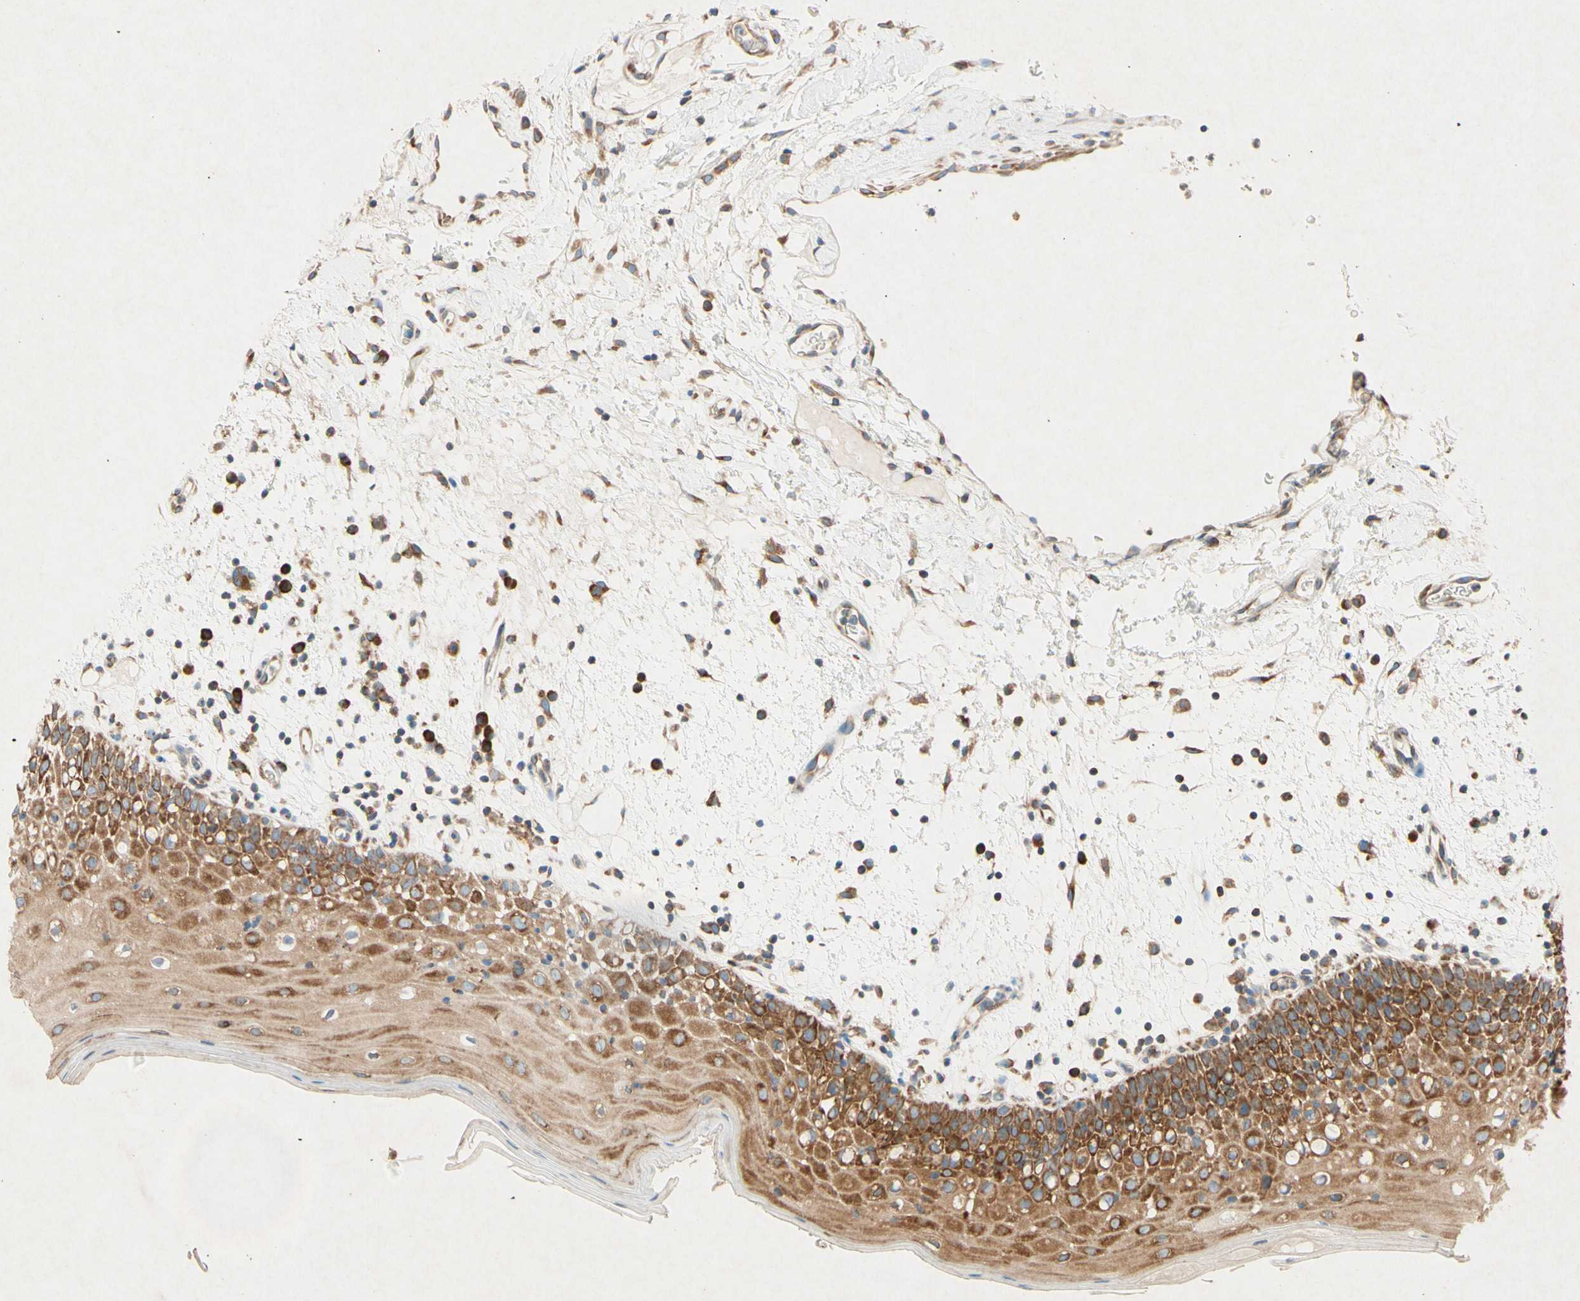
{"staining": {"intensity": "strong", "quantity": ">75%", "location": "cytoplasmic/membranous"}, "tissue": "oral mucosa", "cell_type": "Squamous epithelial cells", "image_type": "normal", "snomed": [{"axis": "morphology", "description": "Normal tissue, NOS"}, {"axis": "morphology", "description": "Squamous cell carcinoma, NOS"}, {"axis": "topography", "description": "Skeletal muscle"}, {"axis": "topography", "description": "Oral tissue"}], "caption": "Protein analysis of unremarkable oral mucosa exhibits strong cytoplasmic/membranous staining in about >75% of squamous epithelial cells.", "gene": "PABPC1", "patient": {"sex": "male", "age": 71}}